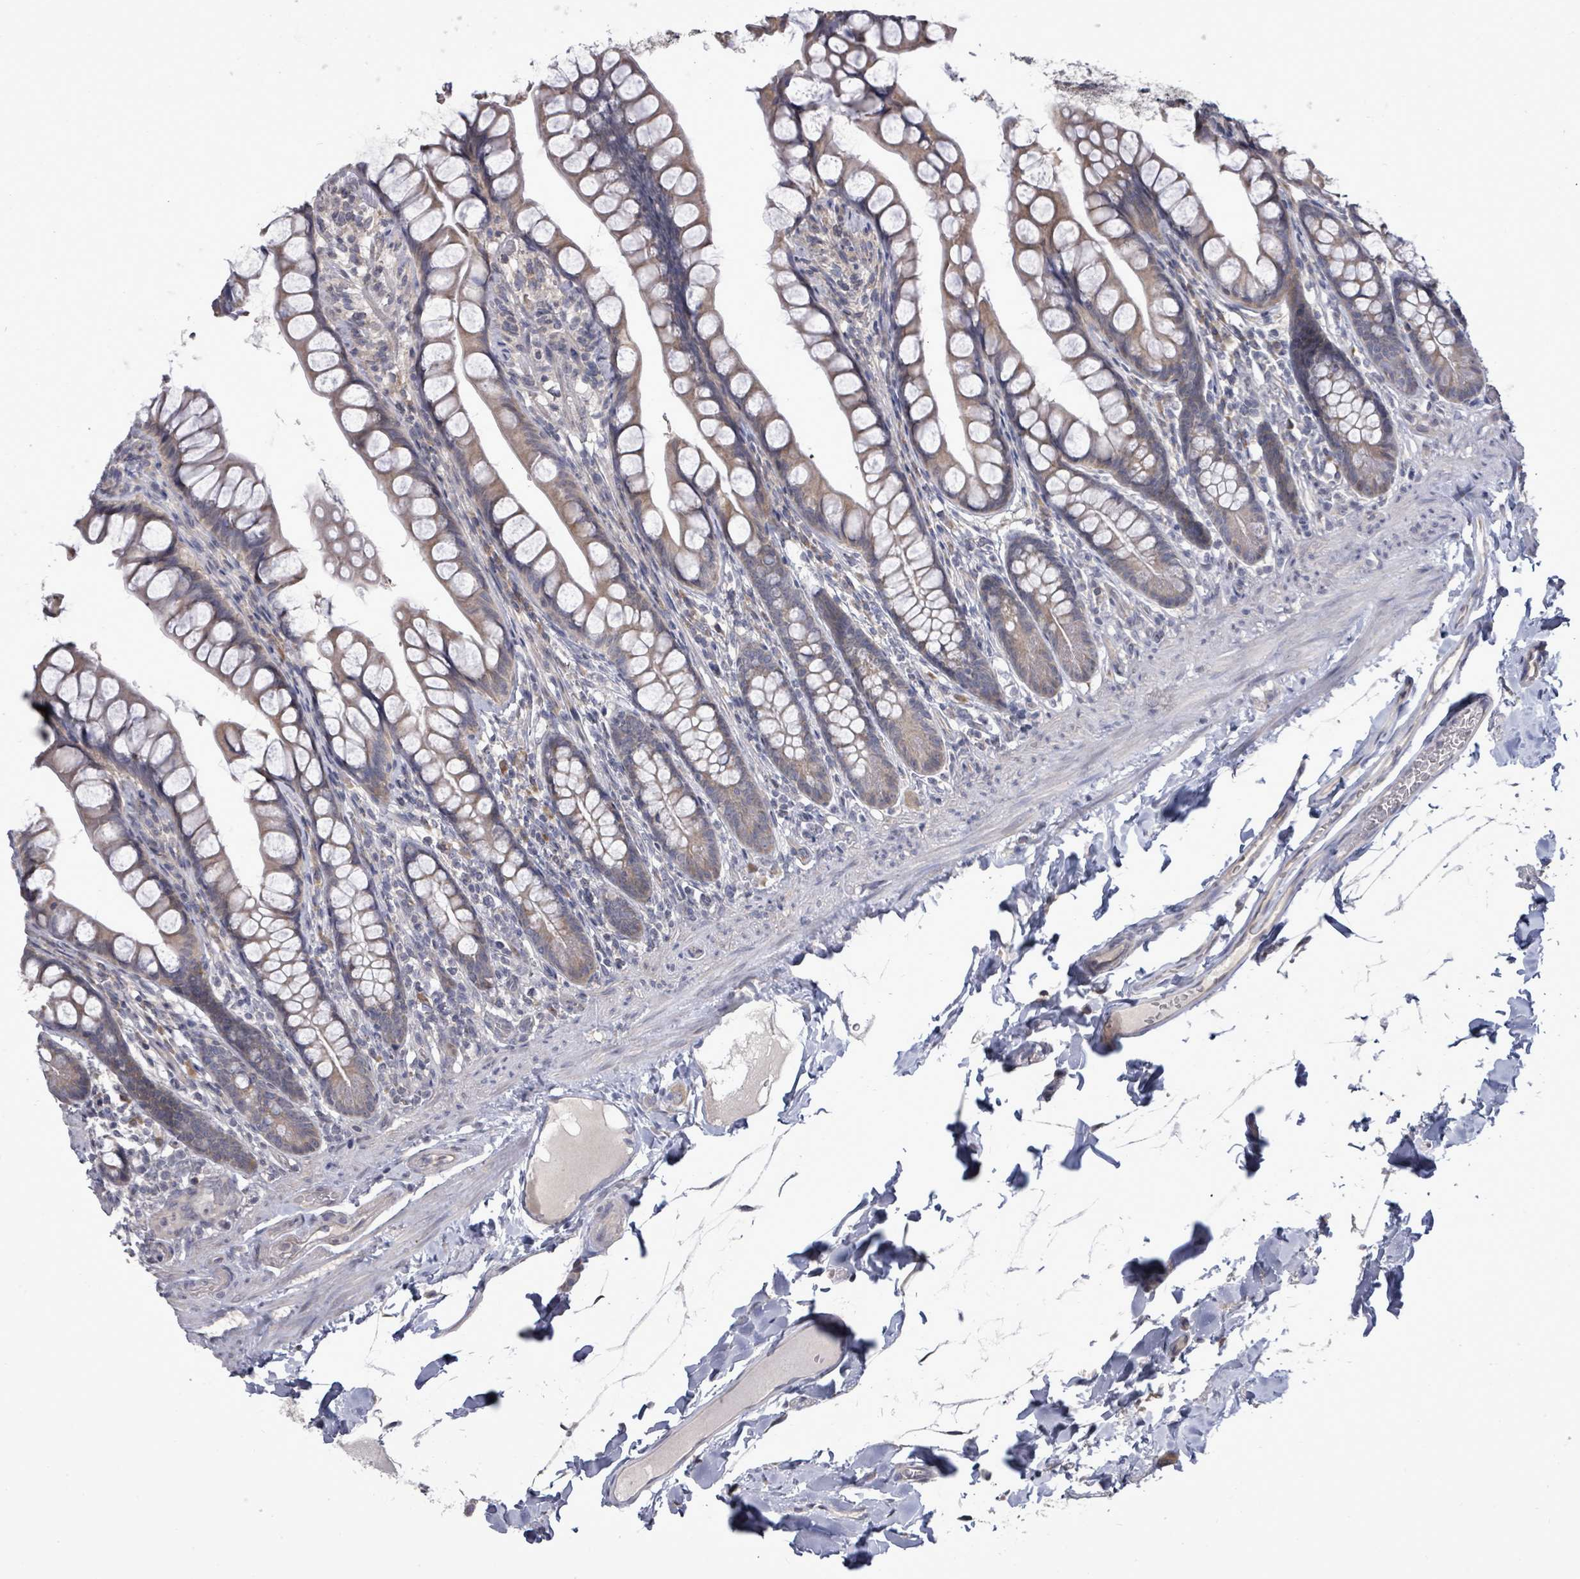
{"staining": {"intensity": "moderate", "quantity": ">75%", "location": "cytoplasmic/membranous"}, "tissue": "small intestine", "cell_type": "Glandular cells", "image_type": "normal", "snomed": [{"axis": "morphology", "description": "Normal tissue, NOS"}, {"axis": "topography", "description": "Small intestine"}], "caption": "A medium amount of moderate cytoplasmic/membranous positivity is identified in about >75% of glandular cells in unremarkable small intestine. The staining was performed using DAB (3,3'-diaminobenzidine) to visualize the protein expression in brown, while the nuclei were stained in blue with hematoxylin (Magnification: 20x).", "gene": "POMGNT2", "patient": {"sex": "male", "age": 70}}